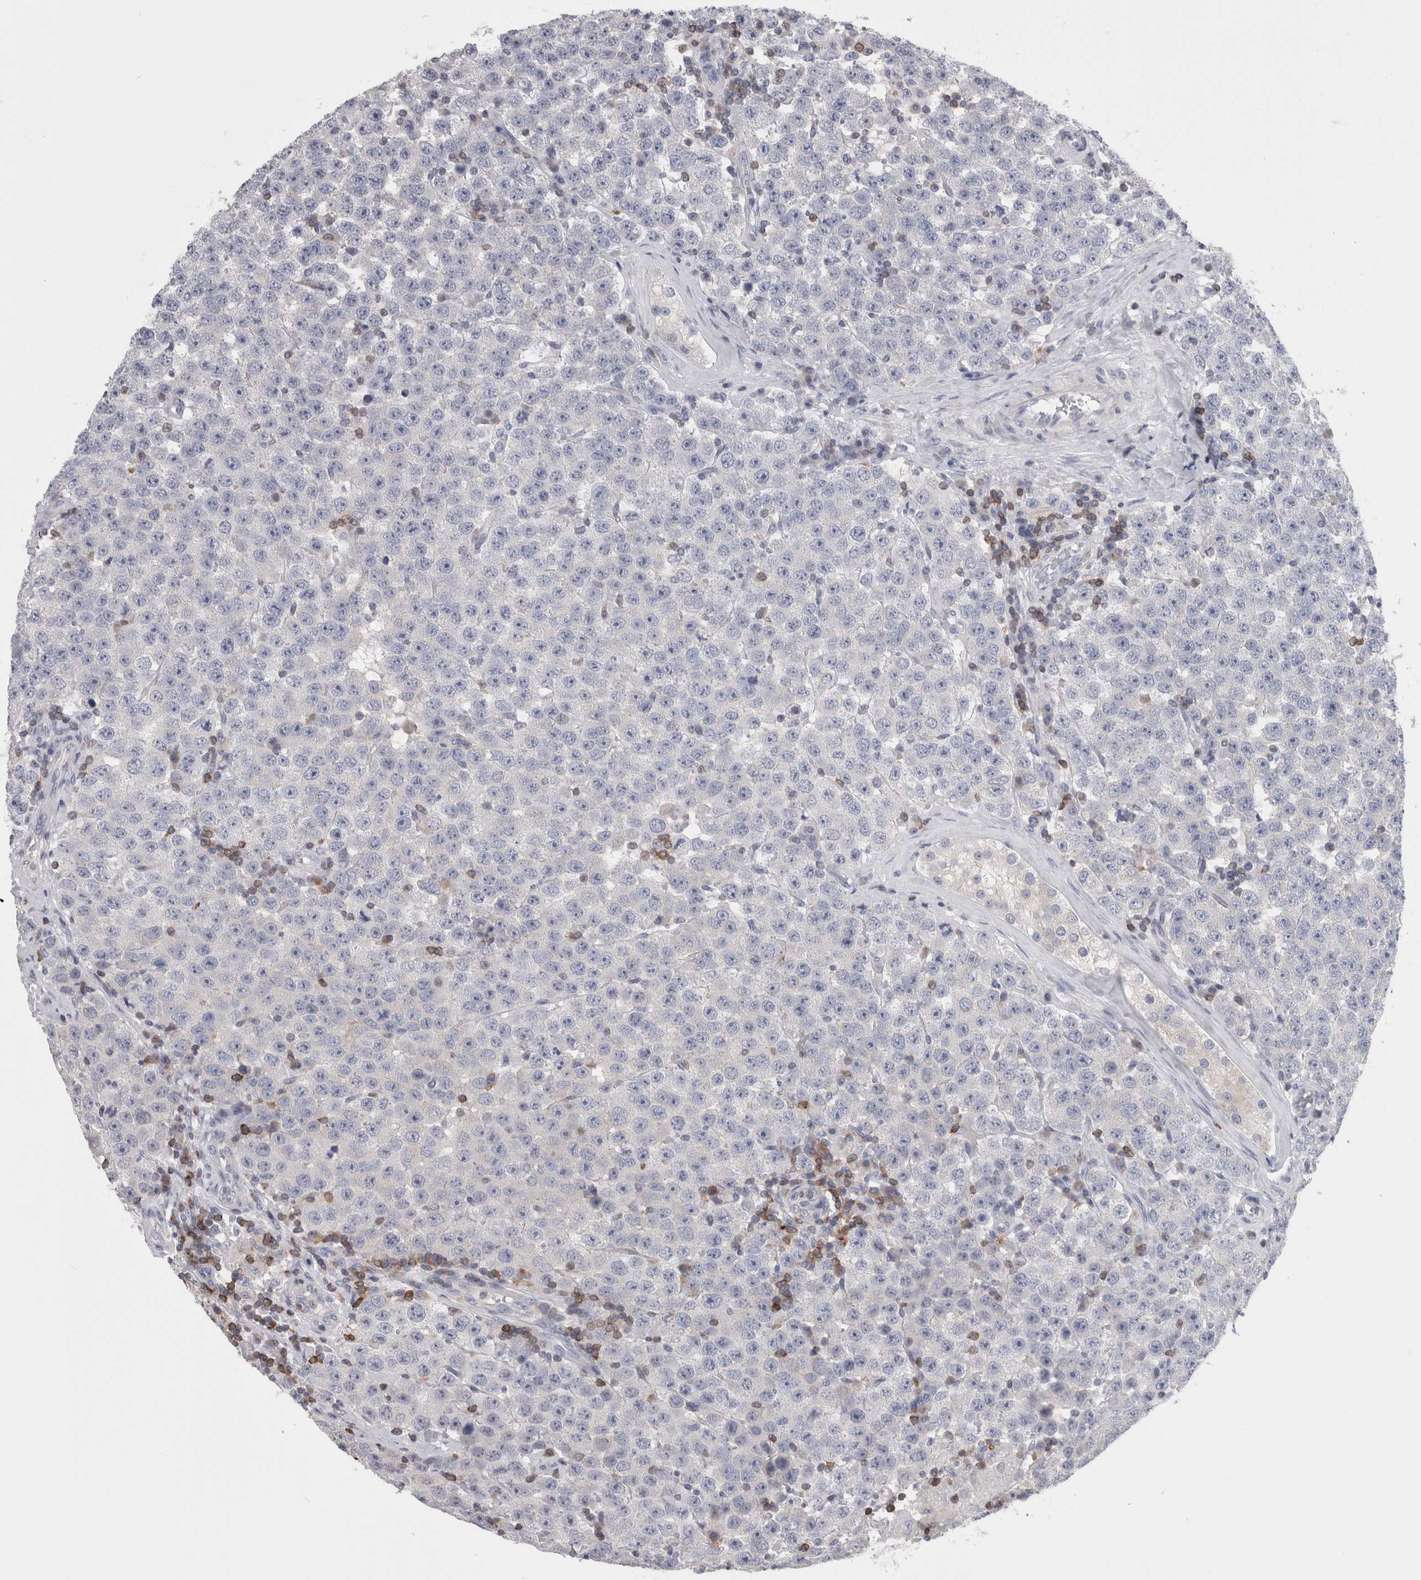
{"staining": {"intensity": "negative", "quantity": "none", "location": "none"}, "tissue": "testis cancer", "cell_type": "Tumor cells", "image_type": "cancer", "snomed": [{"axis": "morphology", "description": "Seminoma, NOS"}, {"axis": "topography", "description": "Testis"}], "caption": "Tumor cells show no significant staining in seminoma (testis).", "gene": "DCTN6", "patient": {"sex": "male", "age": 28}}